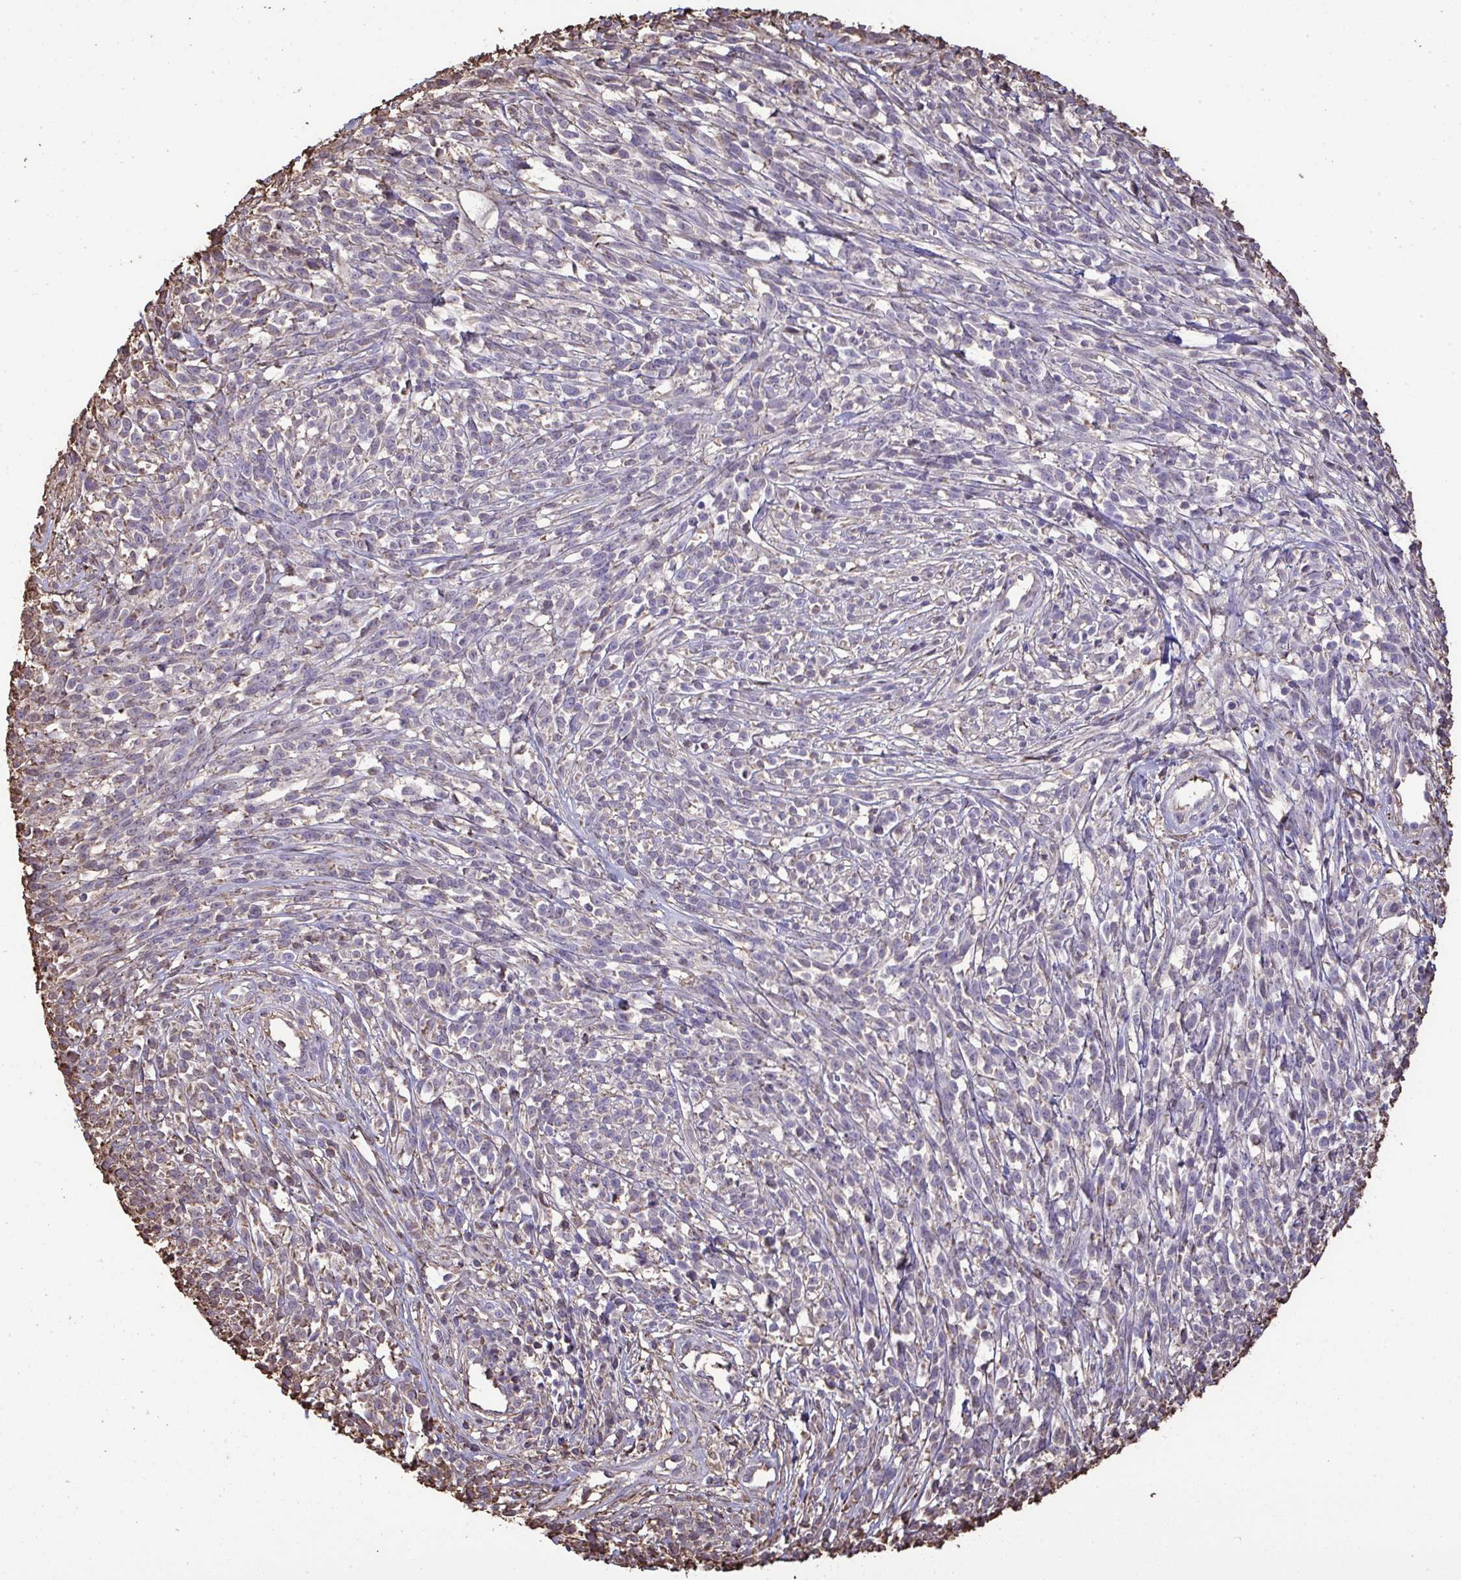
{"staining": {"intensity": "negative", "quantity": "none", "location": "none"}, "tissue": "melanoma", "cell_type": "Tumor cells", "image_type": "cancer", "snomed": [{"axis": "morphology", "description": "Malignant melanoma, NOS"}, {"axis": "topography", "description": "Skin"}, {"axis": "topography", "description": "Skin of trunk"}], "caption": "High magnification brightfield microscopy of malignant melanoma stained with DAB (brown) and counterstained with hematoxylin (blue): tumor cells show no significant positivity.", "gene": "ANXA5", "patient": {"sex": "male", "age": 74}}